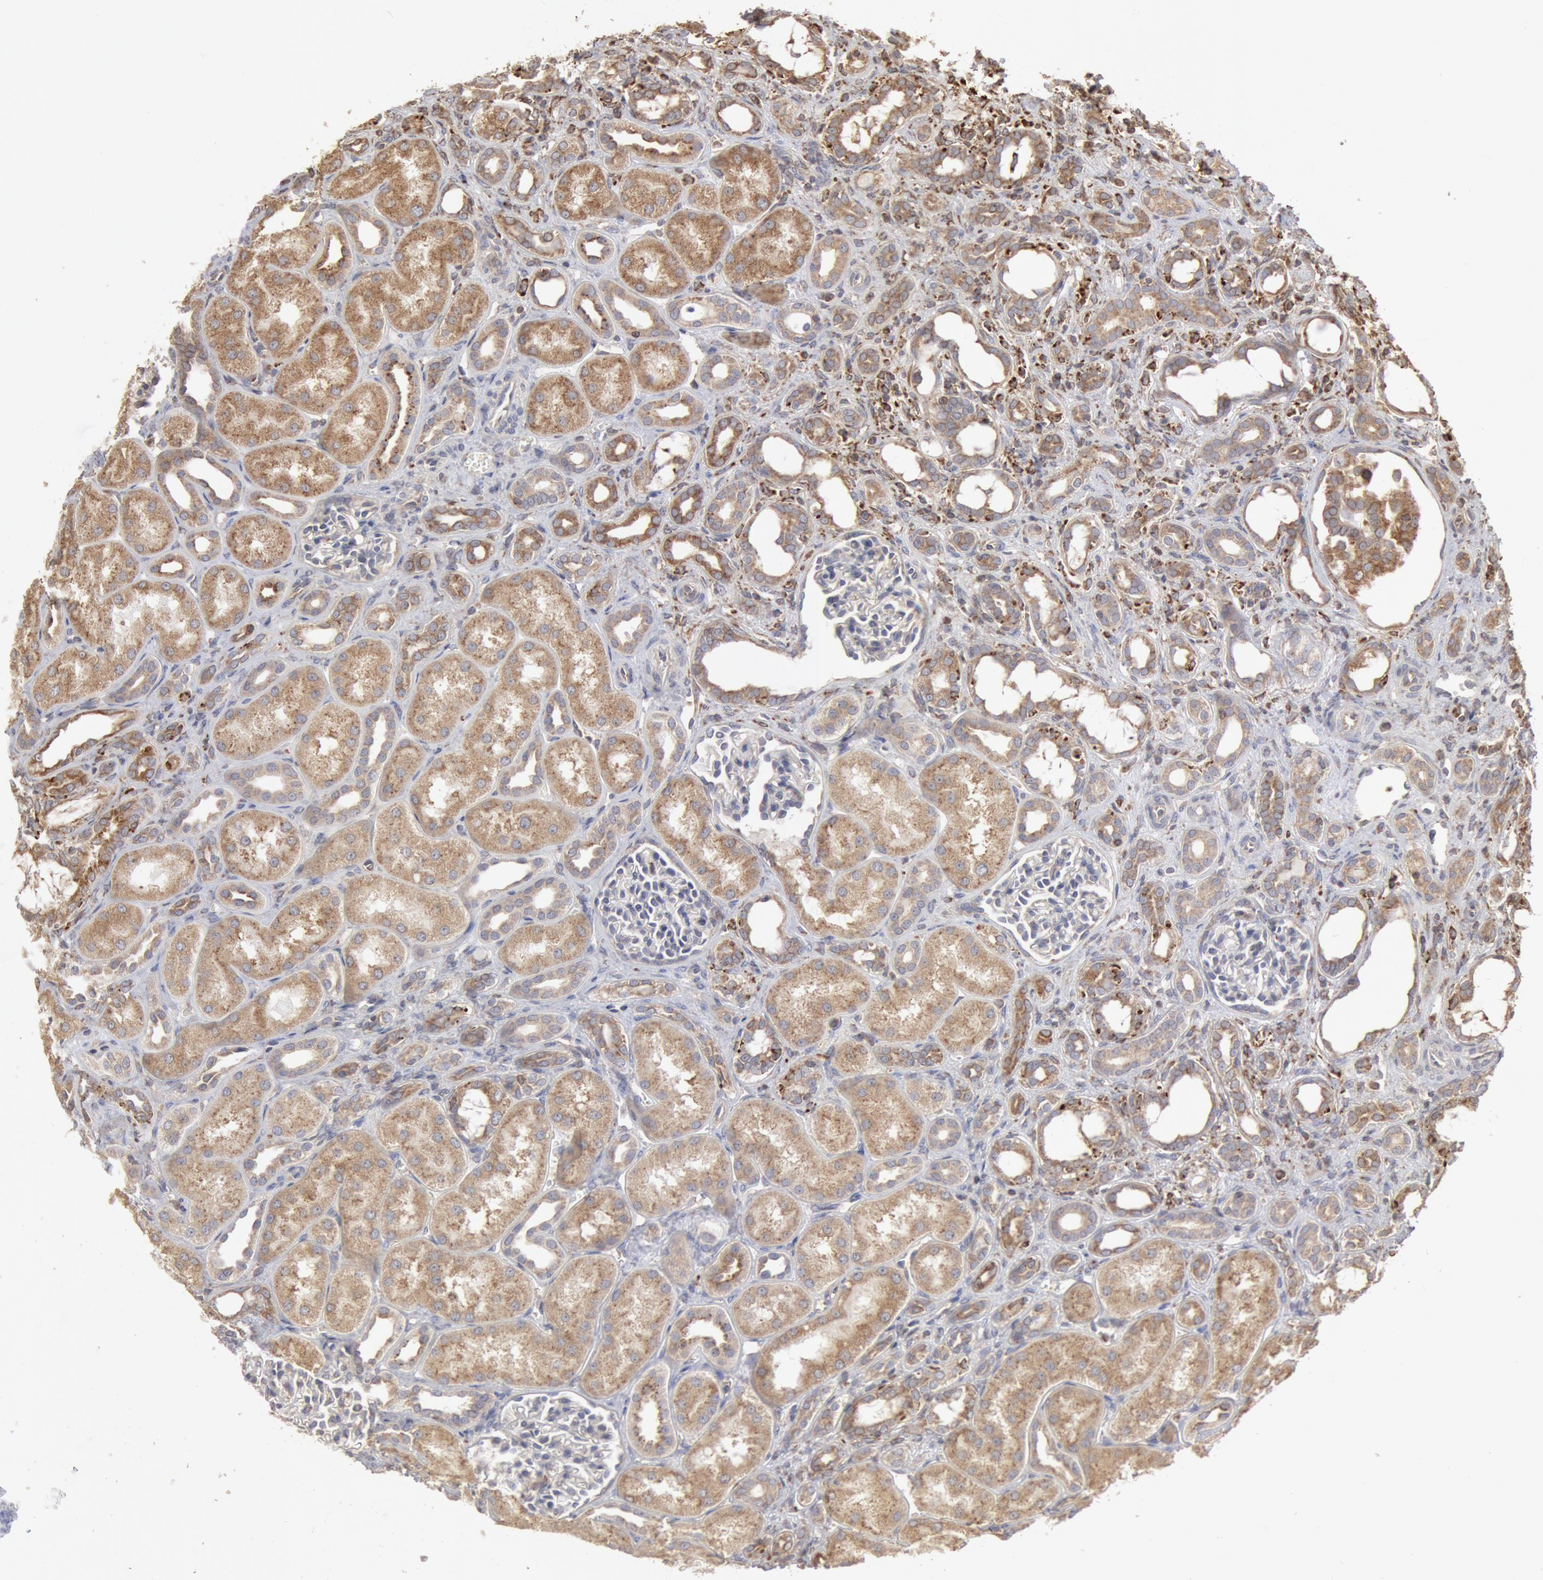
{"staining": {"intensity": "negative", "quantity": "none", "location": "none"}, "tissue": "kidney", "cell_type": "Cells in glomeruli", "image_type": "normal", "snomed": [{"axis": "morphology", "description": "Normal tissue, NOS"}, {"axis": "topography", "description": "Kidney"}], "caption": "Human kidney stained for a protein using IHC demonstrates no staining in cells in glomeruli.", "gene": "OSBPL8", "patient": {"sex": "male", "age": 7}}